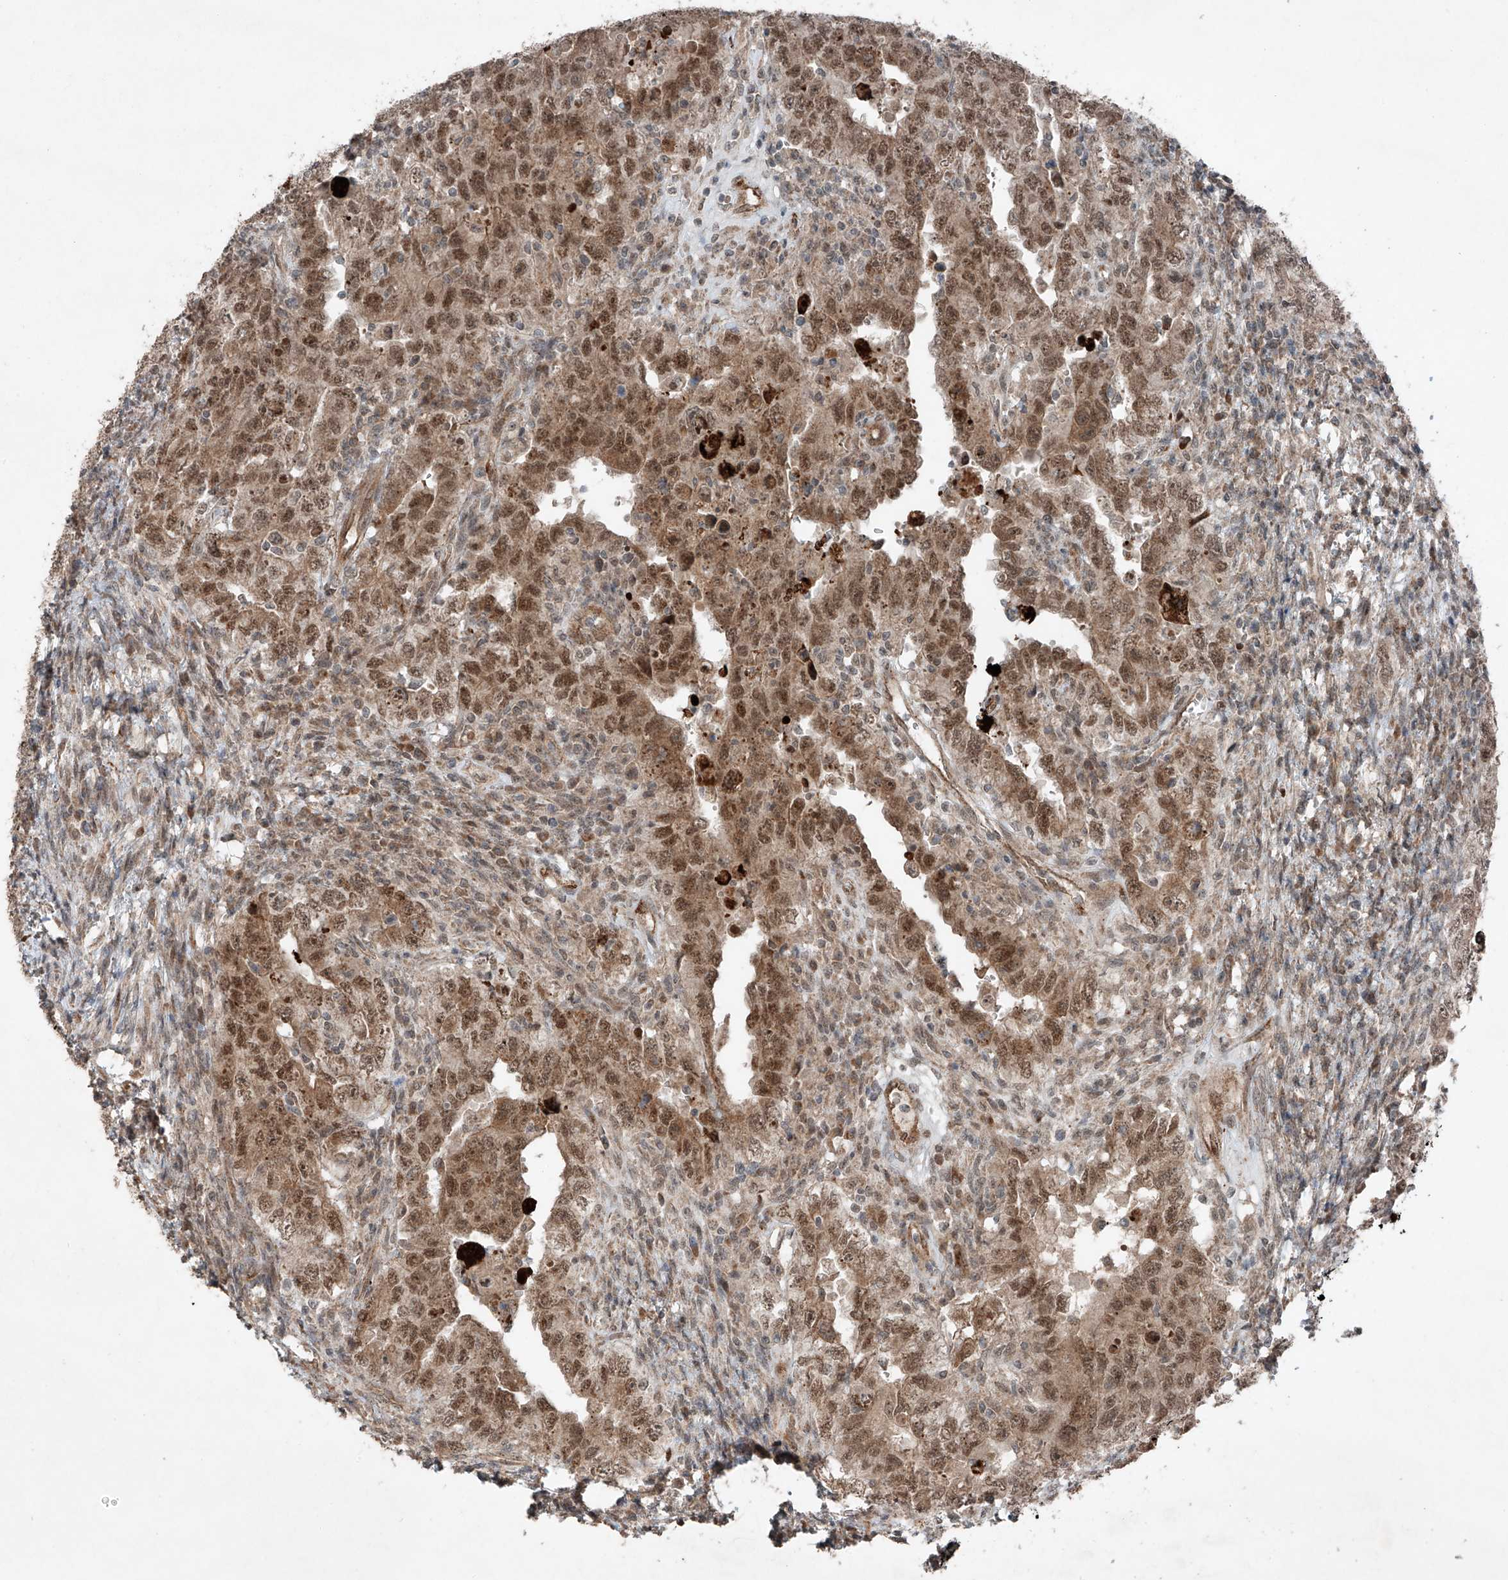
{"staining": {"intensity": "moderate", "quantity": ">75%", "location": "nuclear"}, "tissue": "testis cancer", "cell_type": "Tumor cells", "image_type": "cancer", "snomed": [{"axis": "morphology", "description": "Carcinoma, Embryonal, NOS"}, {"axis": "topography", "description": "Testis"}], "caption": "Approximately >75% of tumor cells in human testis cancer (embryonal carcinoma) exhibit moderate nuclear protein expression as visualized by brown immunohistochemical staining.", "gene": "ZNF620", "patient": {"sex": "male", "age": 26}}